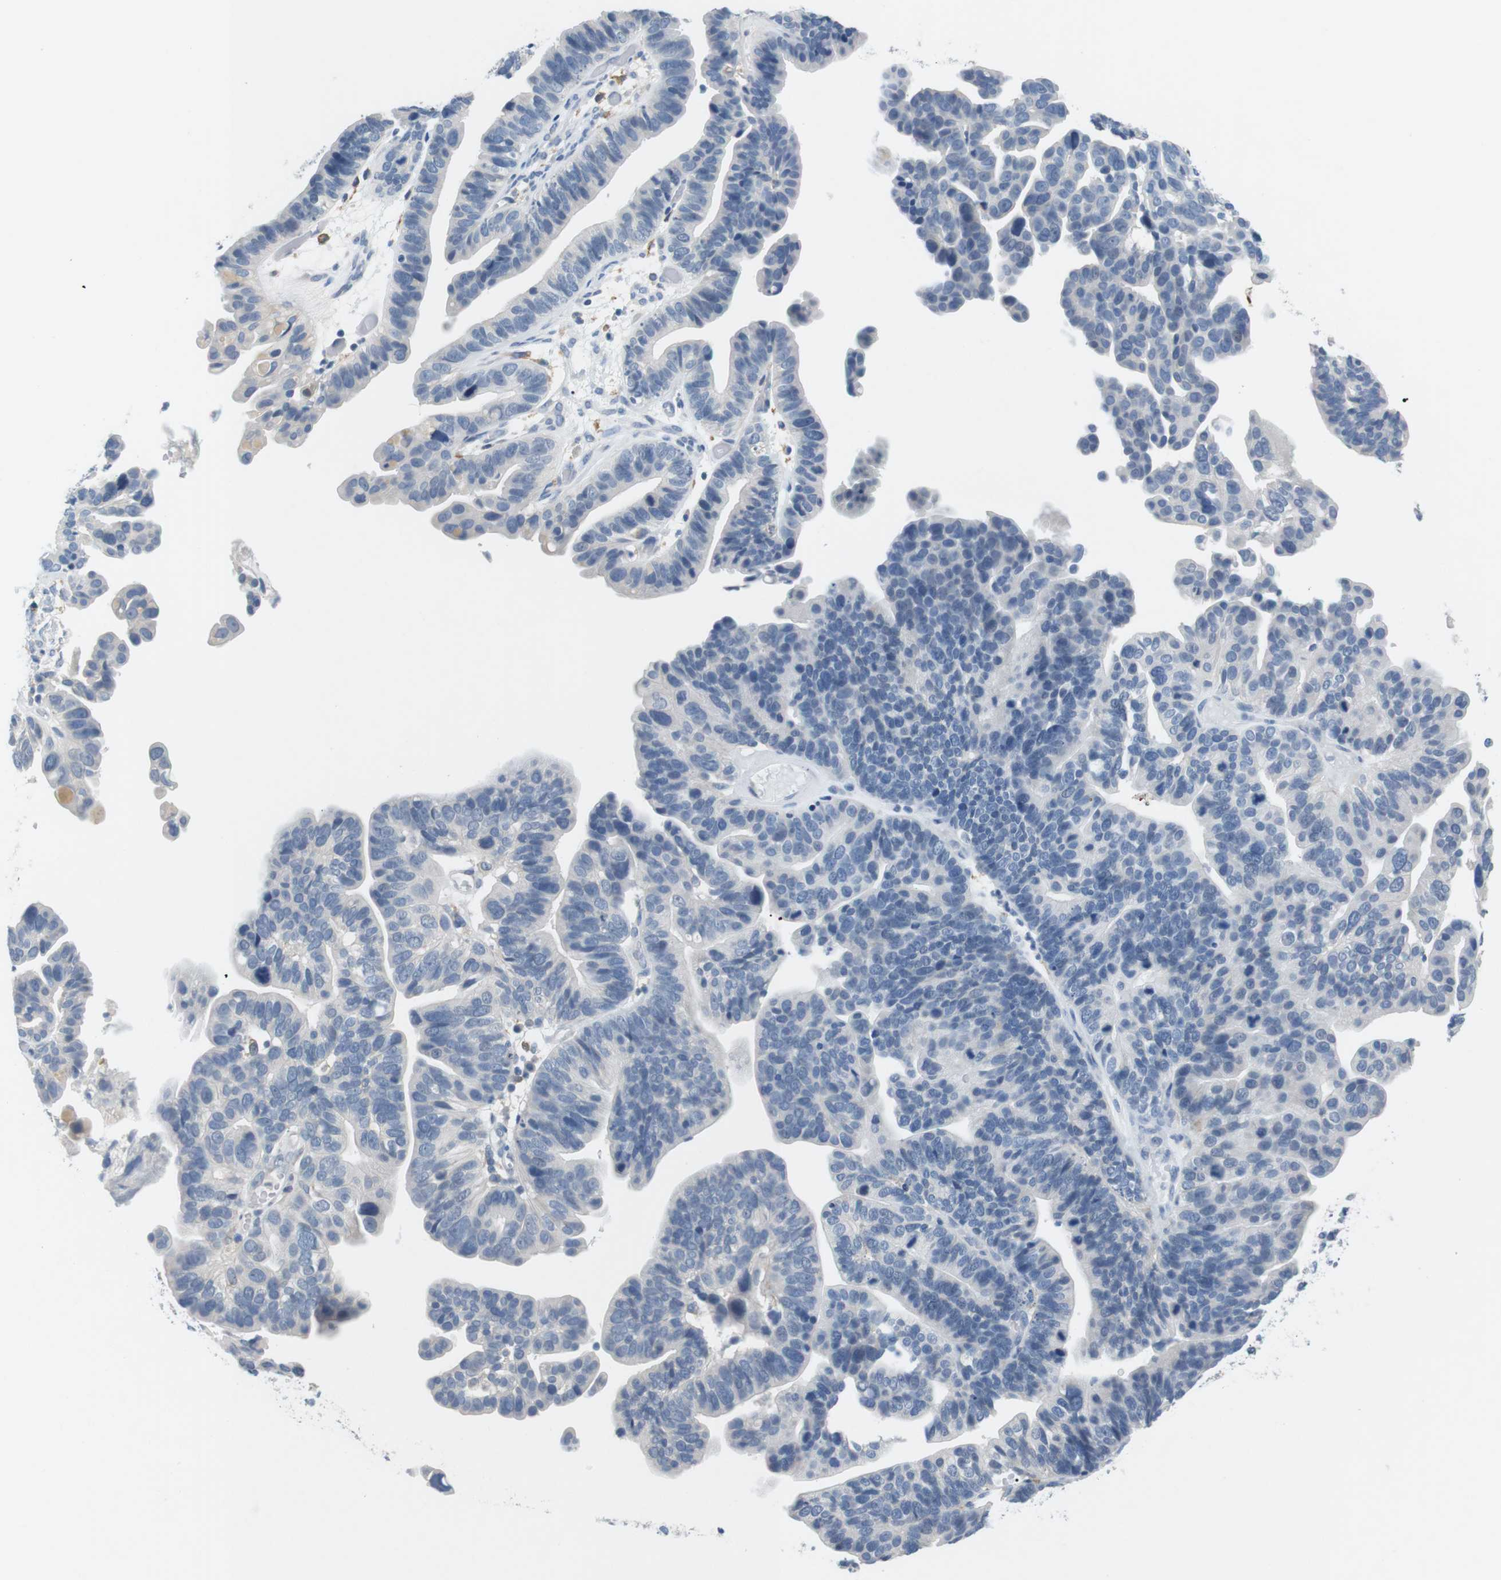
{"staining": {"intensity": "negative", "quantity": "none", "location": "none"}, "tissue": "ovarian cancer", "cell_type": "Tumor cells", "image_type": "cancer", "snomed": [{"axis": "morphology", "description": "Cystadenocarcinoma, serous, NOS"}, {"axis": "topography", "description": "Ovary"}], "caption": "A high-resolution image shows immunohistochemistry staining of ovarian cancer (serous cystadenocarcinoma), which reveals no significant expression in tumor cells.", "gene": "FCGRT", "patient": {"sex": "female", "age": 56}}